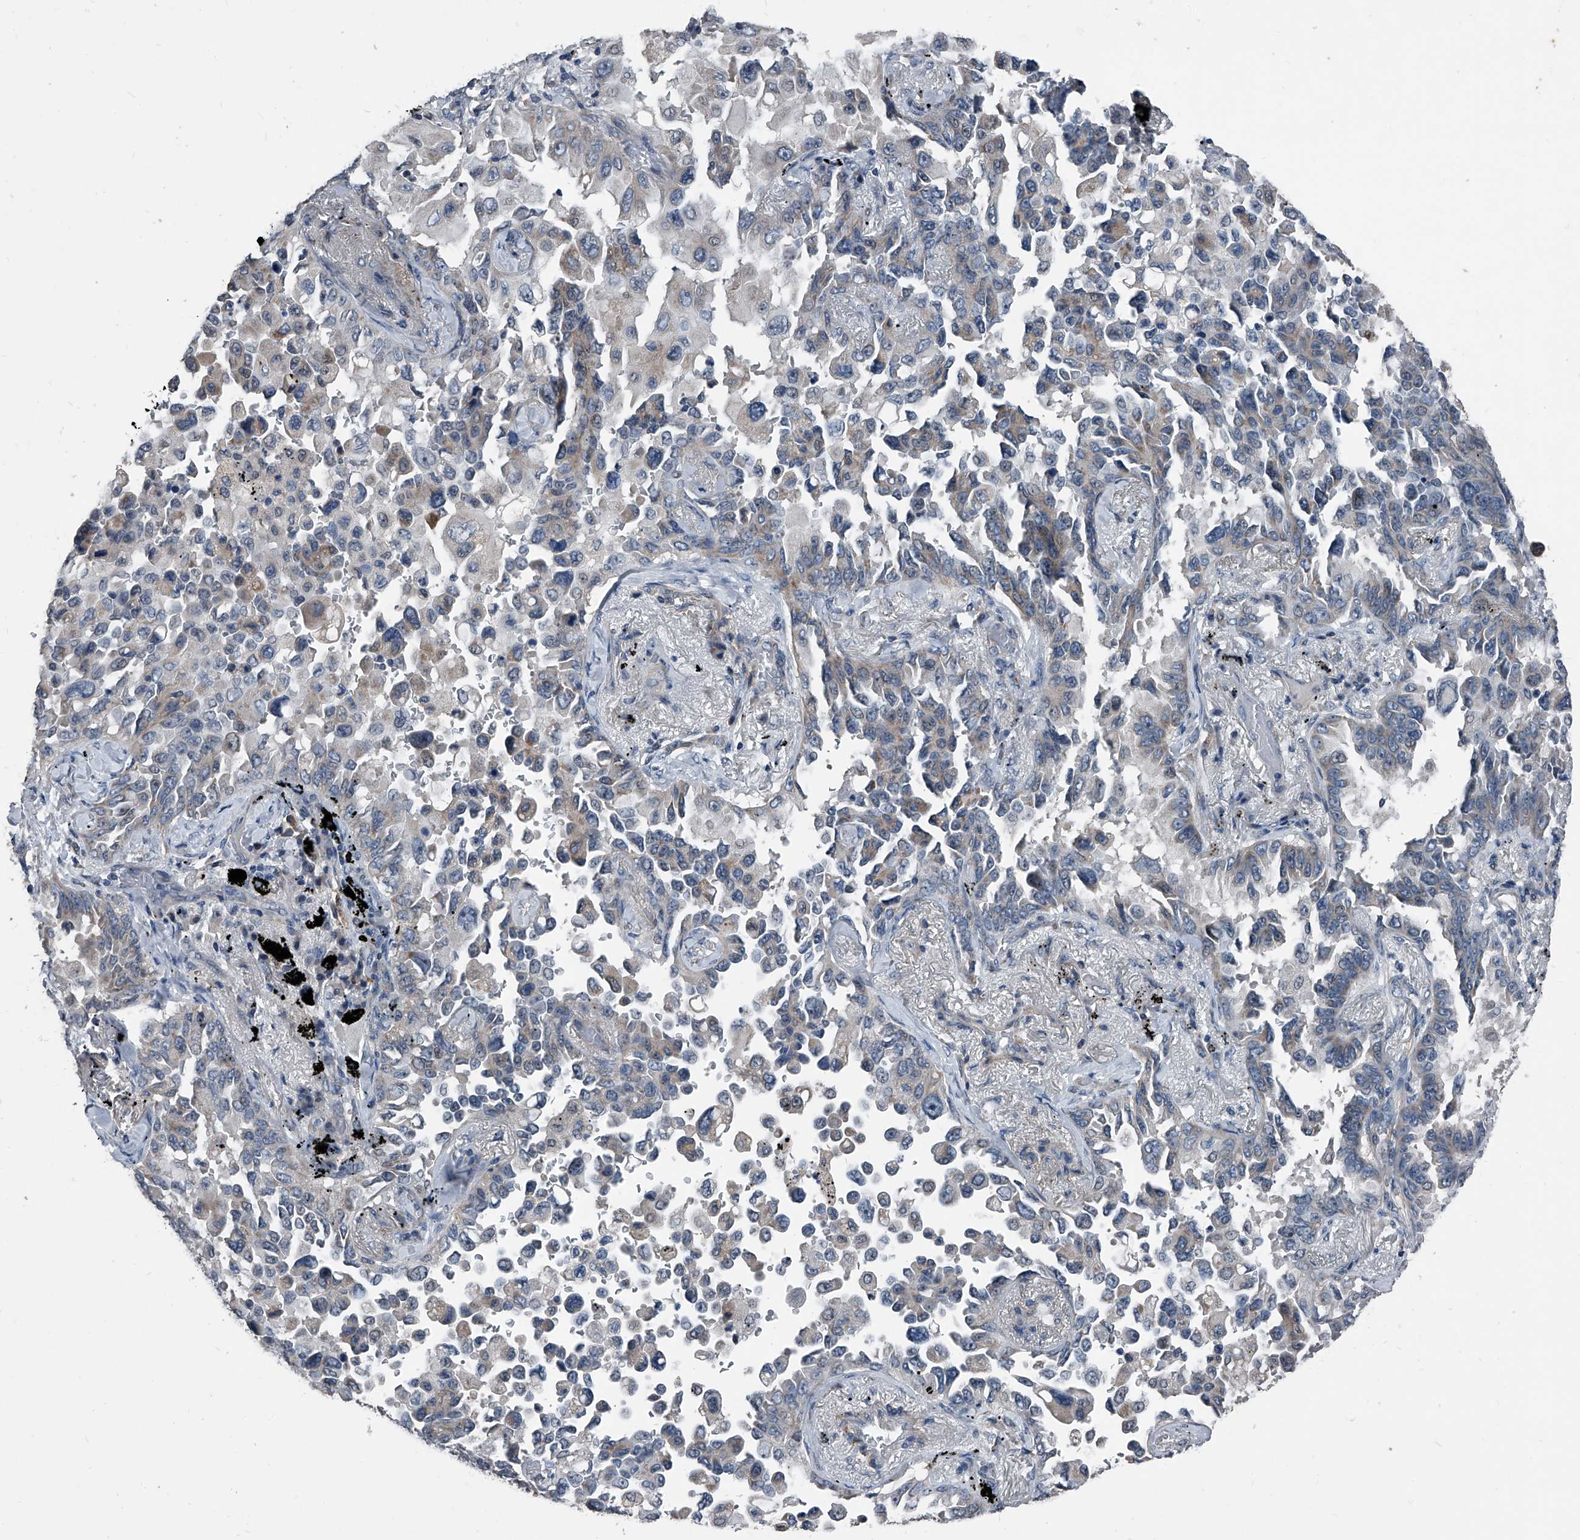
{"staining": {"intensity": "weak", "quantity": "<25%", "location": "cytoplasmic/membranous"}, "tissue": "lung cancer", "cell_type": "Tumor cells", "image_type": "cancer", "snomed": [{"axis": "morphology", "description": "Adenocarcinoma, NOS"}, {"axis": "topography", "description": "Lung"}], "caption": "Photomicrograph shows no protein staining in tumor cells of adenocarcinoma (lung) tissue.", "gene": "PHACTR1", "patient": {"sex": "female", "age": 67}}